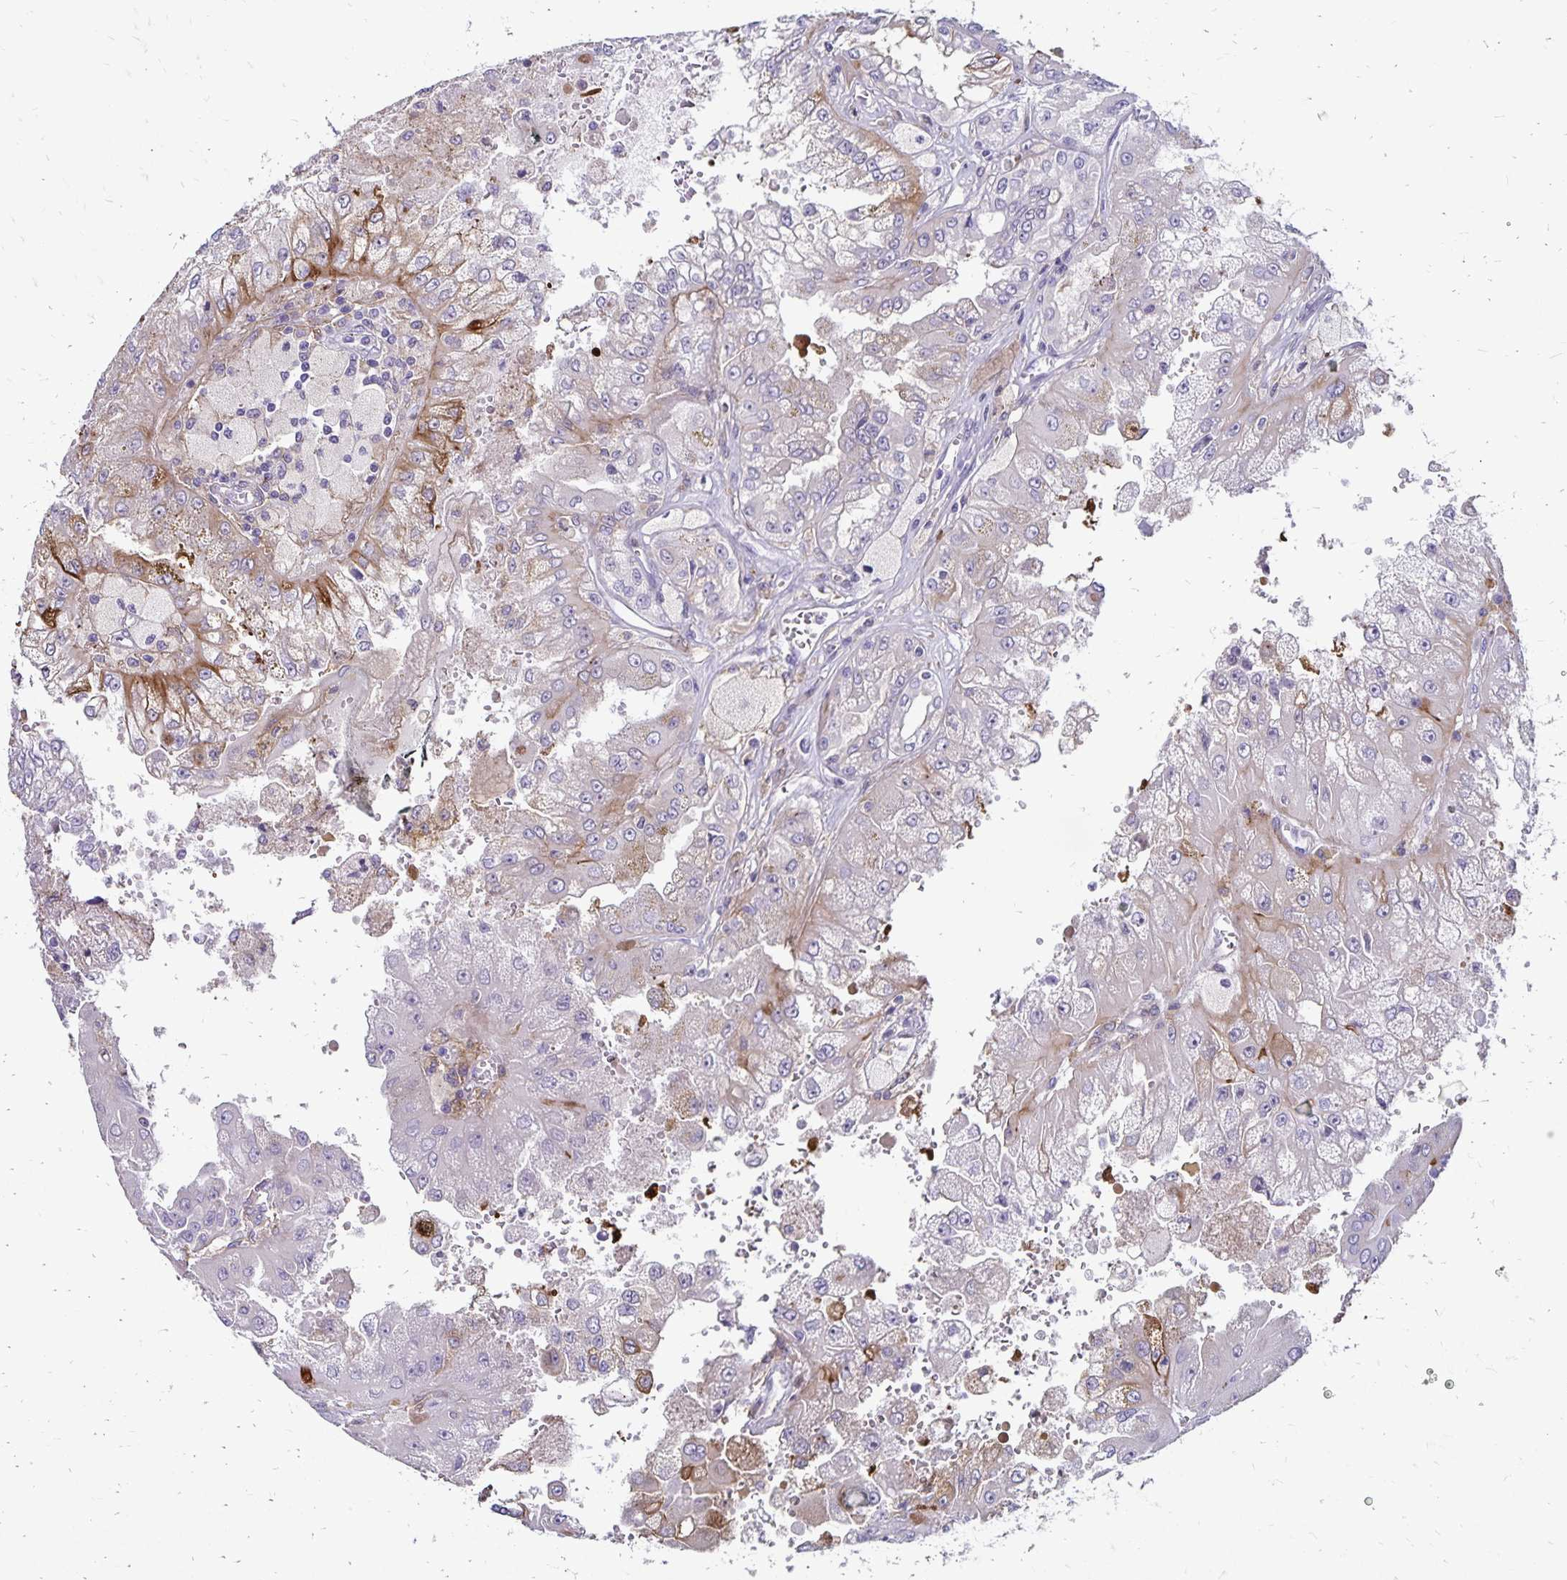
{"staining": {"intensity": "weak", "quantity": "<25%", "location": "cytoplasmic/membranous"}, "tissue": "renal cancer", "cell_type": "Tumor cells", "image_type": "cancer", "snomed": [{"axis": "morphology", "description": "Adenocarcinoma, NOS"}, {"axis": "topography", "description": "Kidney"}], "caption": "Tumor cells show no significant protein expression in renal cancer.", "gene": "TNS3", "patient": {"sex": "male", "age": 58}}